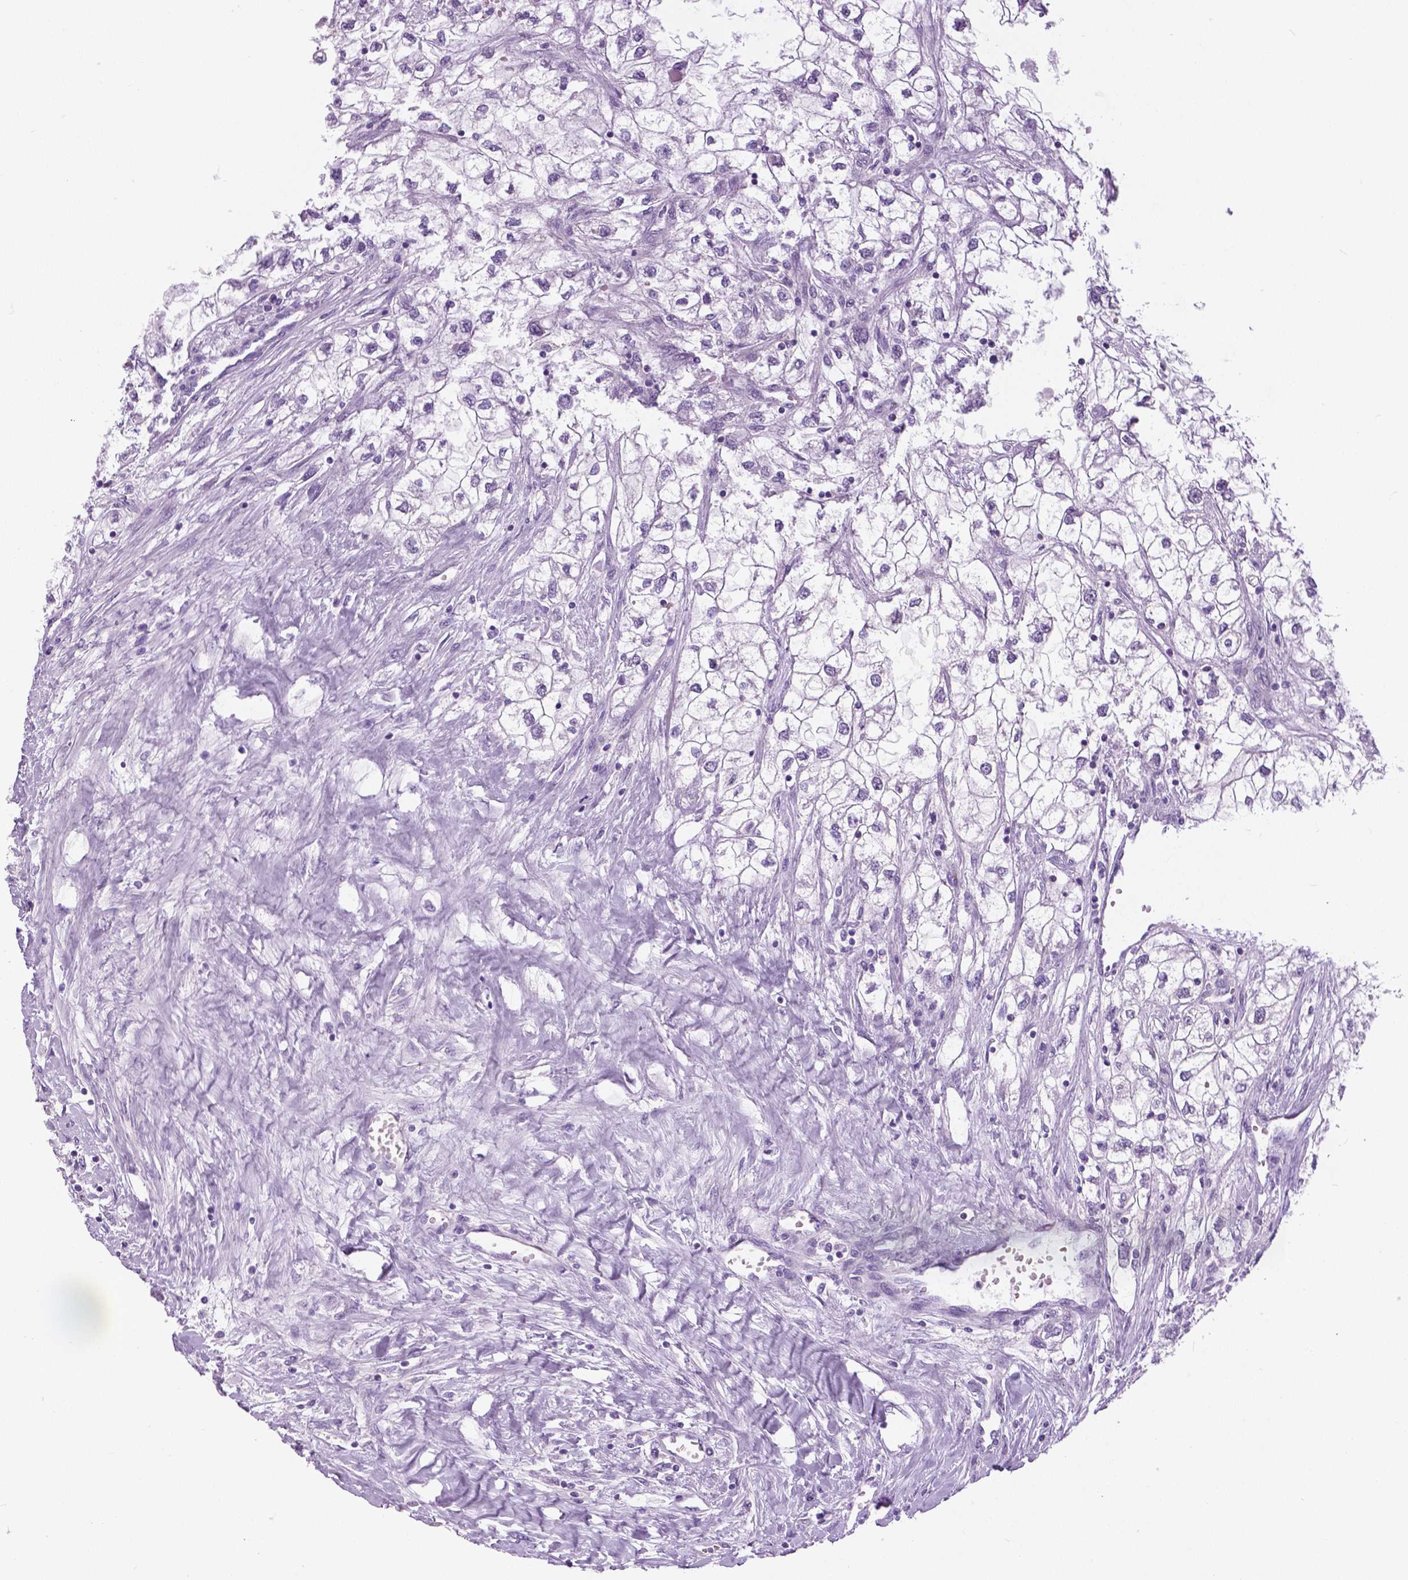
{"staining": {"intensity": "negative", "quantity": "none", "location": "none"}, "tissue": "renal cancer", "cell_type": "Tumor cells", "image_type": "cancer", "snomed": [{"axis": "morphology", "description": "Adenocarcinoma, NOS"}, {"axis": "topography", "description": "Kidney"}], "caption": "Immunohistochemistry of adenocarcinoma (renal) reveals no expression in tumor cells. (DAB immunohistochemistry (IHC) visualized using brightfield microscopy, high magnification).", "gene": "TP53TG5", "patient": {"sex": "male", "age": 59}}